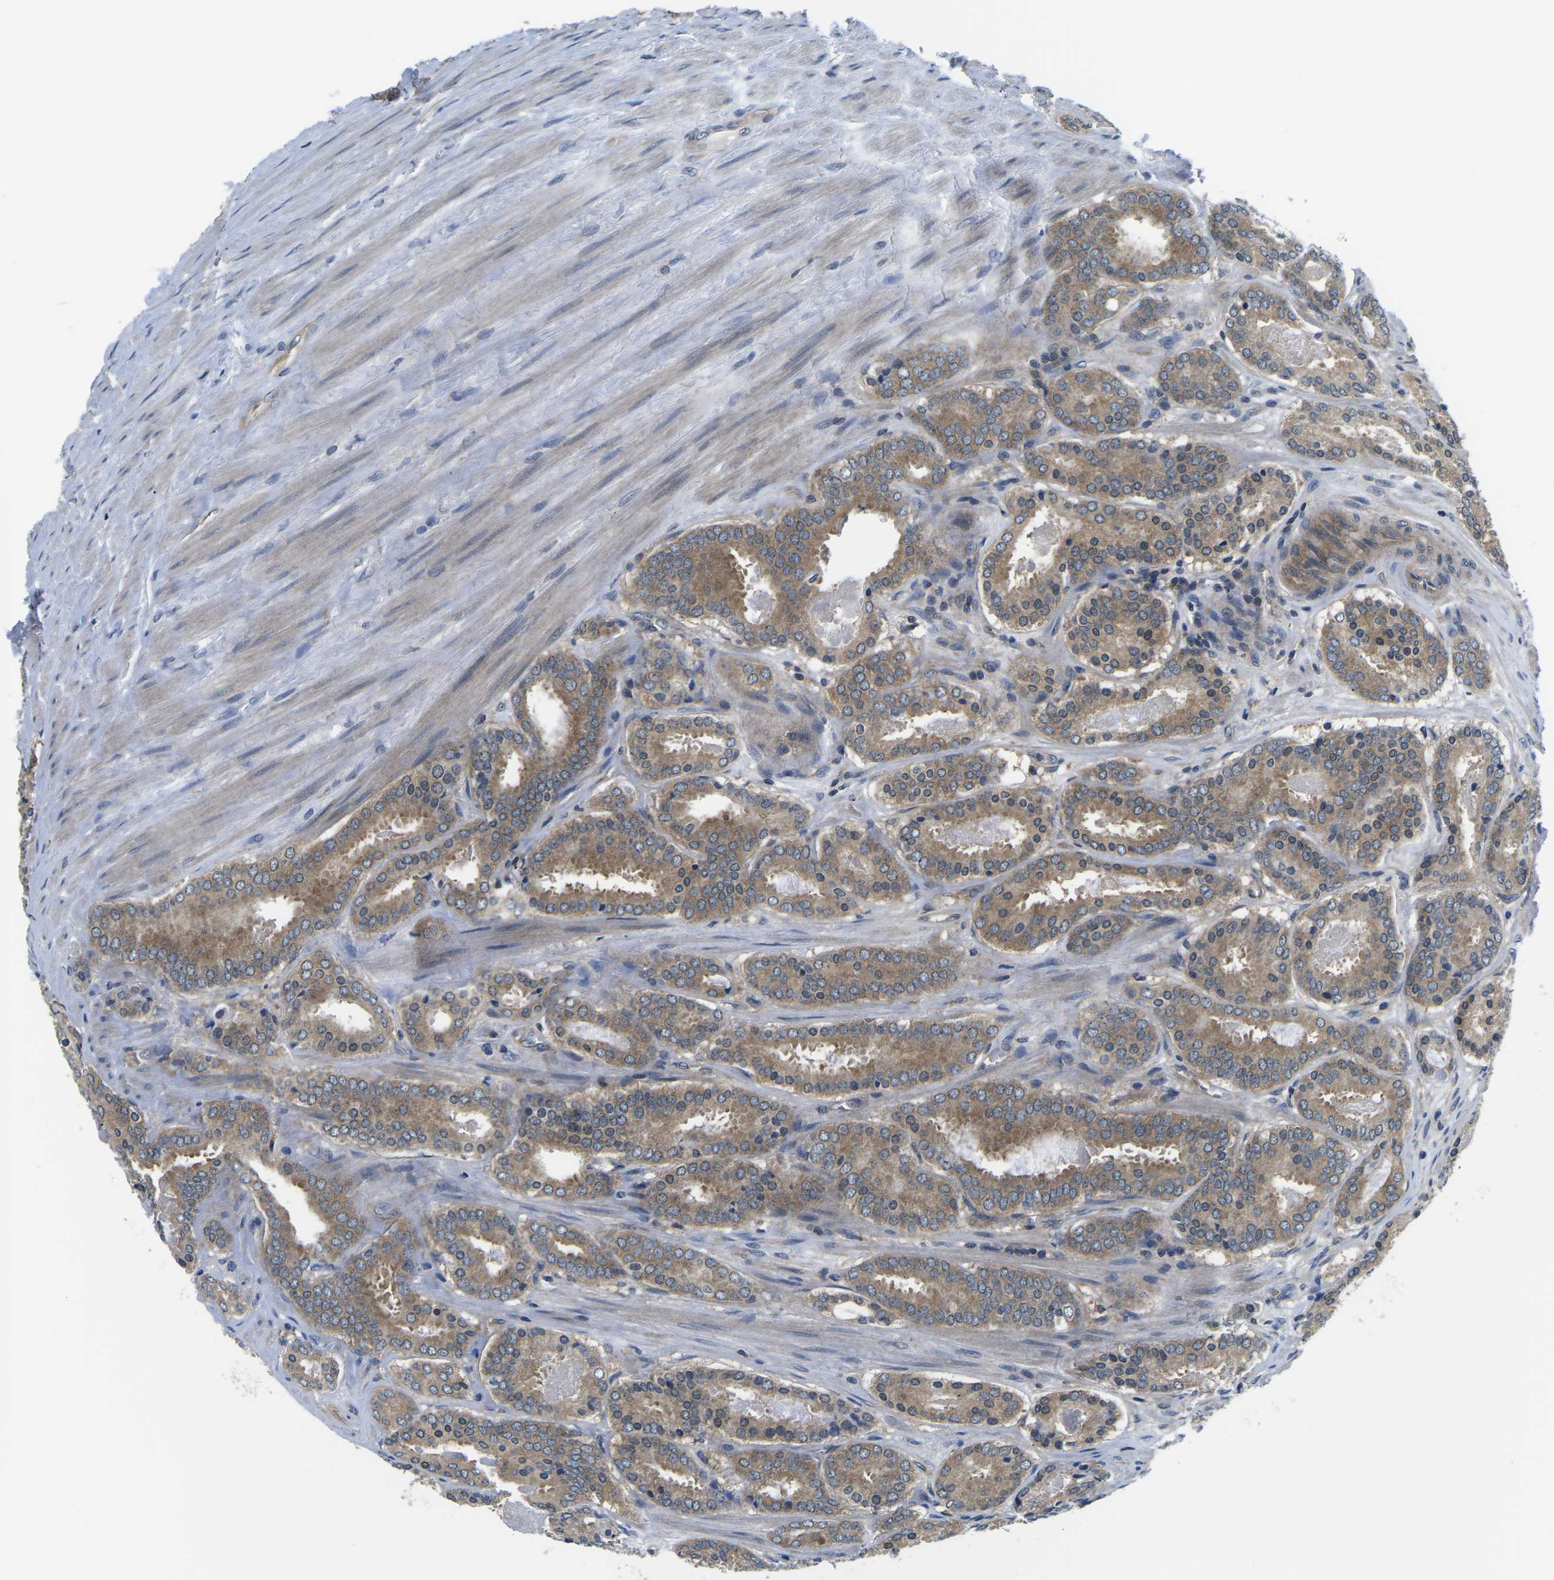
{"staining": {"intensity": "moderate", "quantity": ">75%", "location": "cytoplasmic/membranous"}, "tissue": "prostate cancer", "cell_type": "Tumor cells", "image_type": "cancer", "snomed": [{"axis": "morphology", "description": "Adenocarcinoma, Low grade"}, {"axis": "topography", "description": "Prostate"}], "caption": "Moderate cytoplasmic/membranous positivity for a protein is present in approximately >75% of tumor cells of low-grade adenocarcinoma (prostate) using immunohistochemistry.", "gene": "GSK3B", "patient": {"sex": "male", "age": 69}}